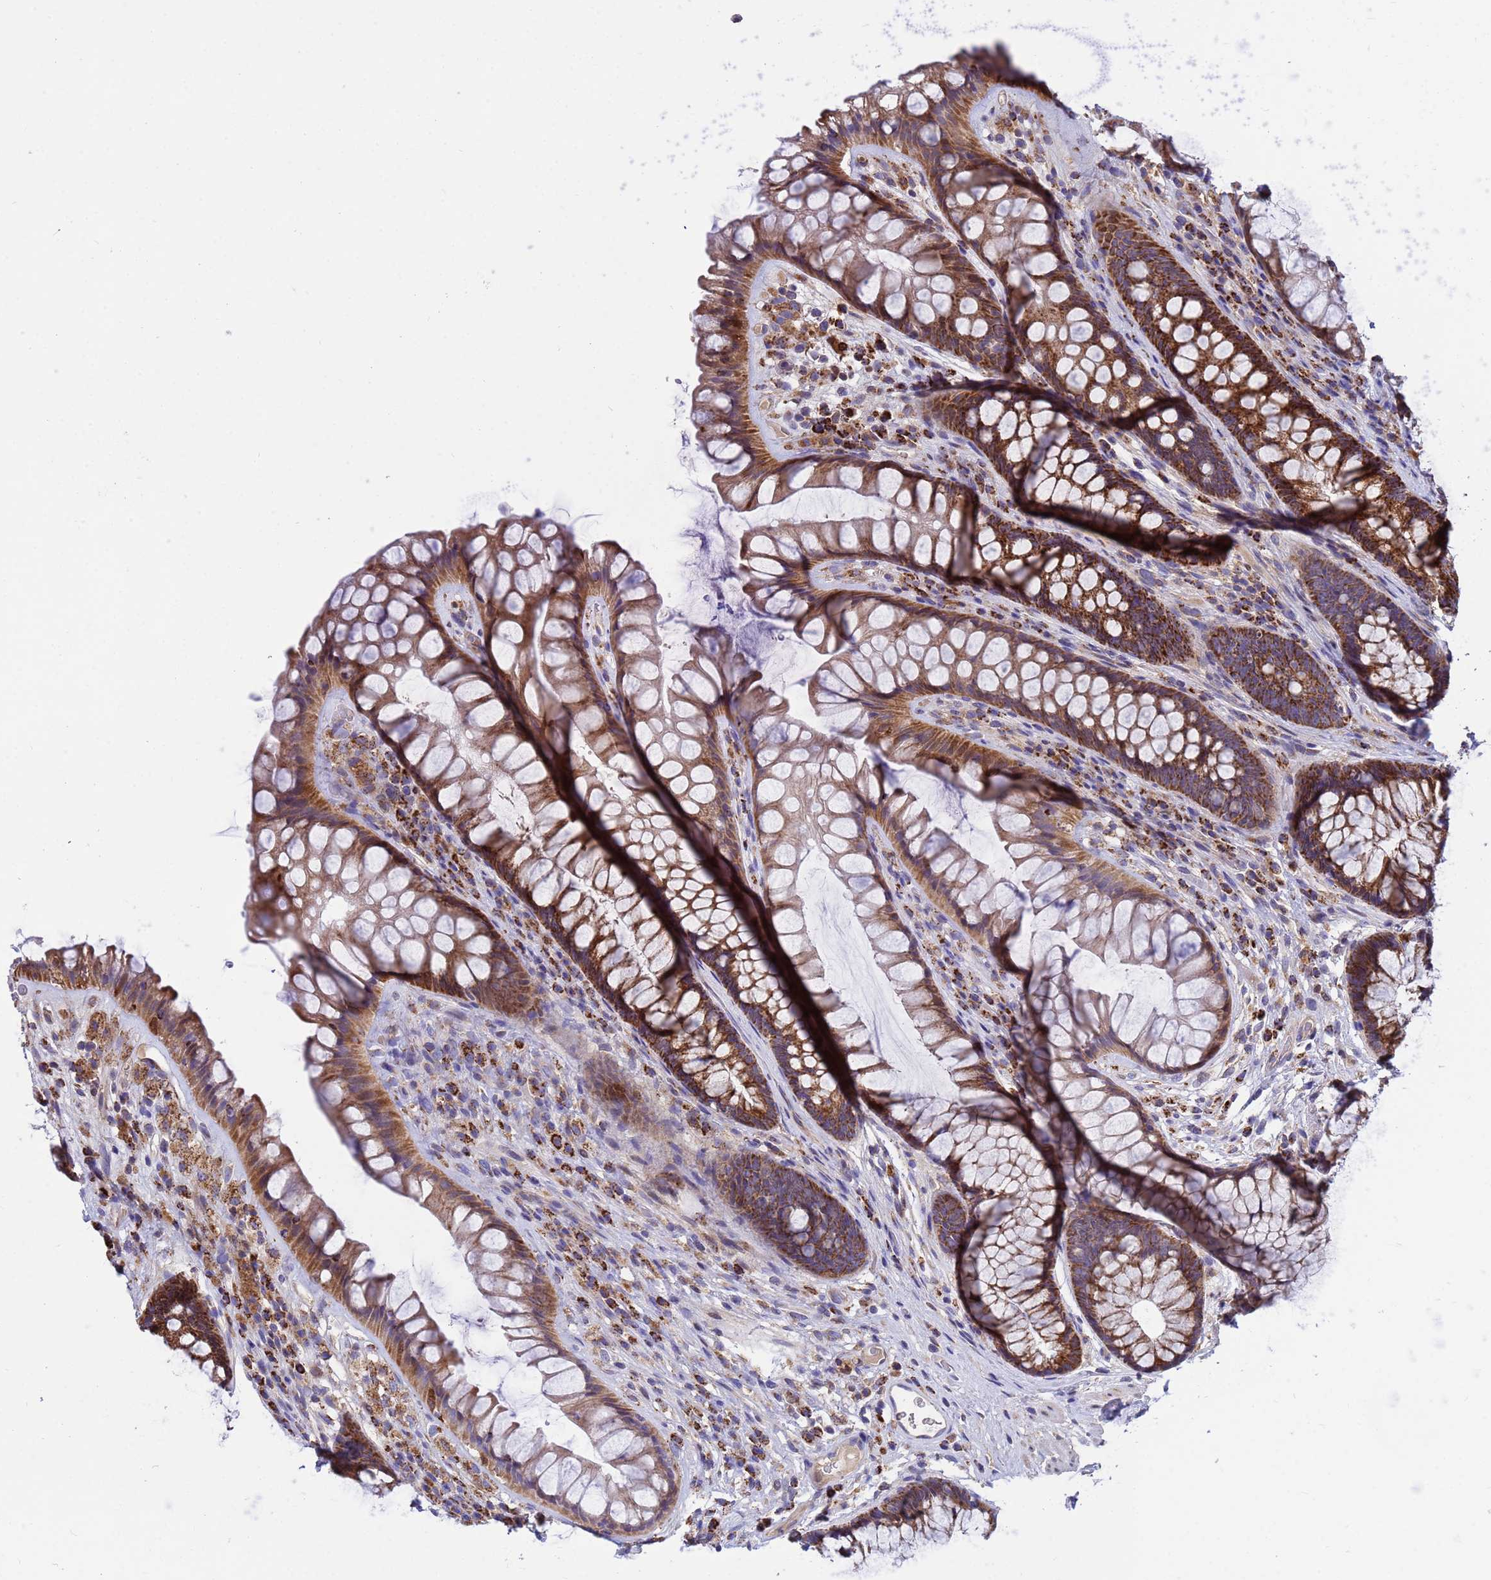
{"staining": {"intensity": "strong", "quantity": ">75%", "location": "cytoplasmic/membranous"}, "tissue": "rectum", "cell_type": "Glandular cells", "image_type": "normal", "snomed": [{"axis": "morphology", "description": "Normal tissue, NOS"}, {"axis": "topography", "description": "Rectum"}], "caption": "Immunohistochemical staining of unremarkable human rectum shows high levels of strong cytoplasmic/membranous expression in approximately >75% of glandular cells.", "gene": "TUBGCP3", "patient": {"sex": "male", "age": 74}}